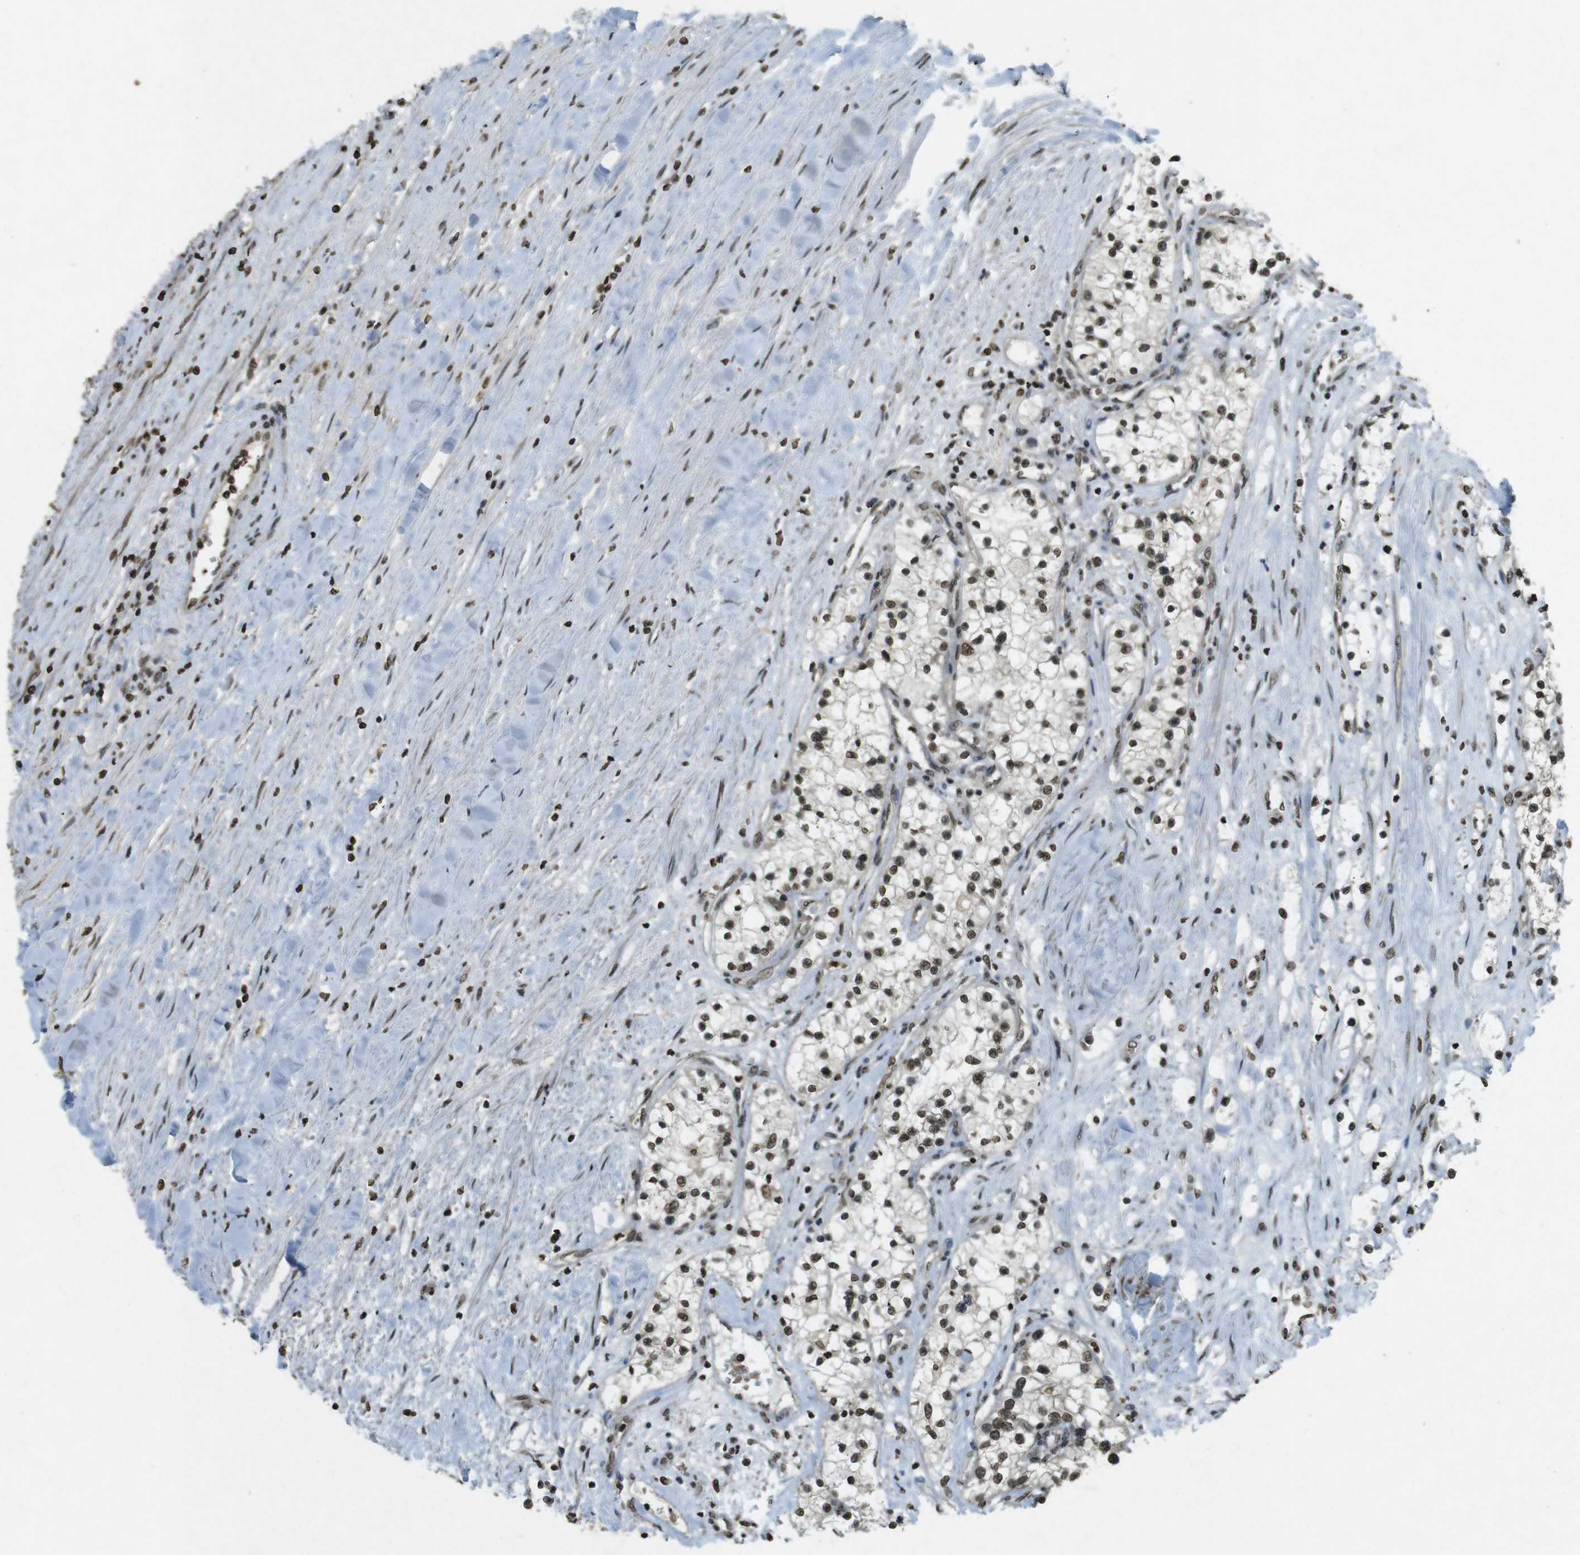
{"staining": {"intensity": "strong", "quantity": ">75%", "location": "nuclear"}, "tissue": "renal cancer", "cell_type": "Tumor cells", "image_type": "cancer", "snomed": [{"axis": "morphology", "description": "Adenocarcinoma, NOS"}, {"axis": "topography", "description": "Kidney"}], "caption": "Protein staining exhibits strong nuclear expression in approximately >75% of tumor cells in renal adenocarcinoma. Immunohistochemistry stains the protein in brown and the nuclei are stained blue.", "gene": "ORC4", "patient": {"sex": "male", "age": 68}}